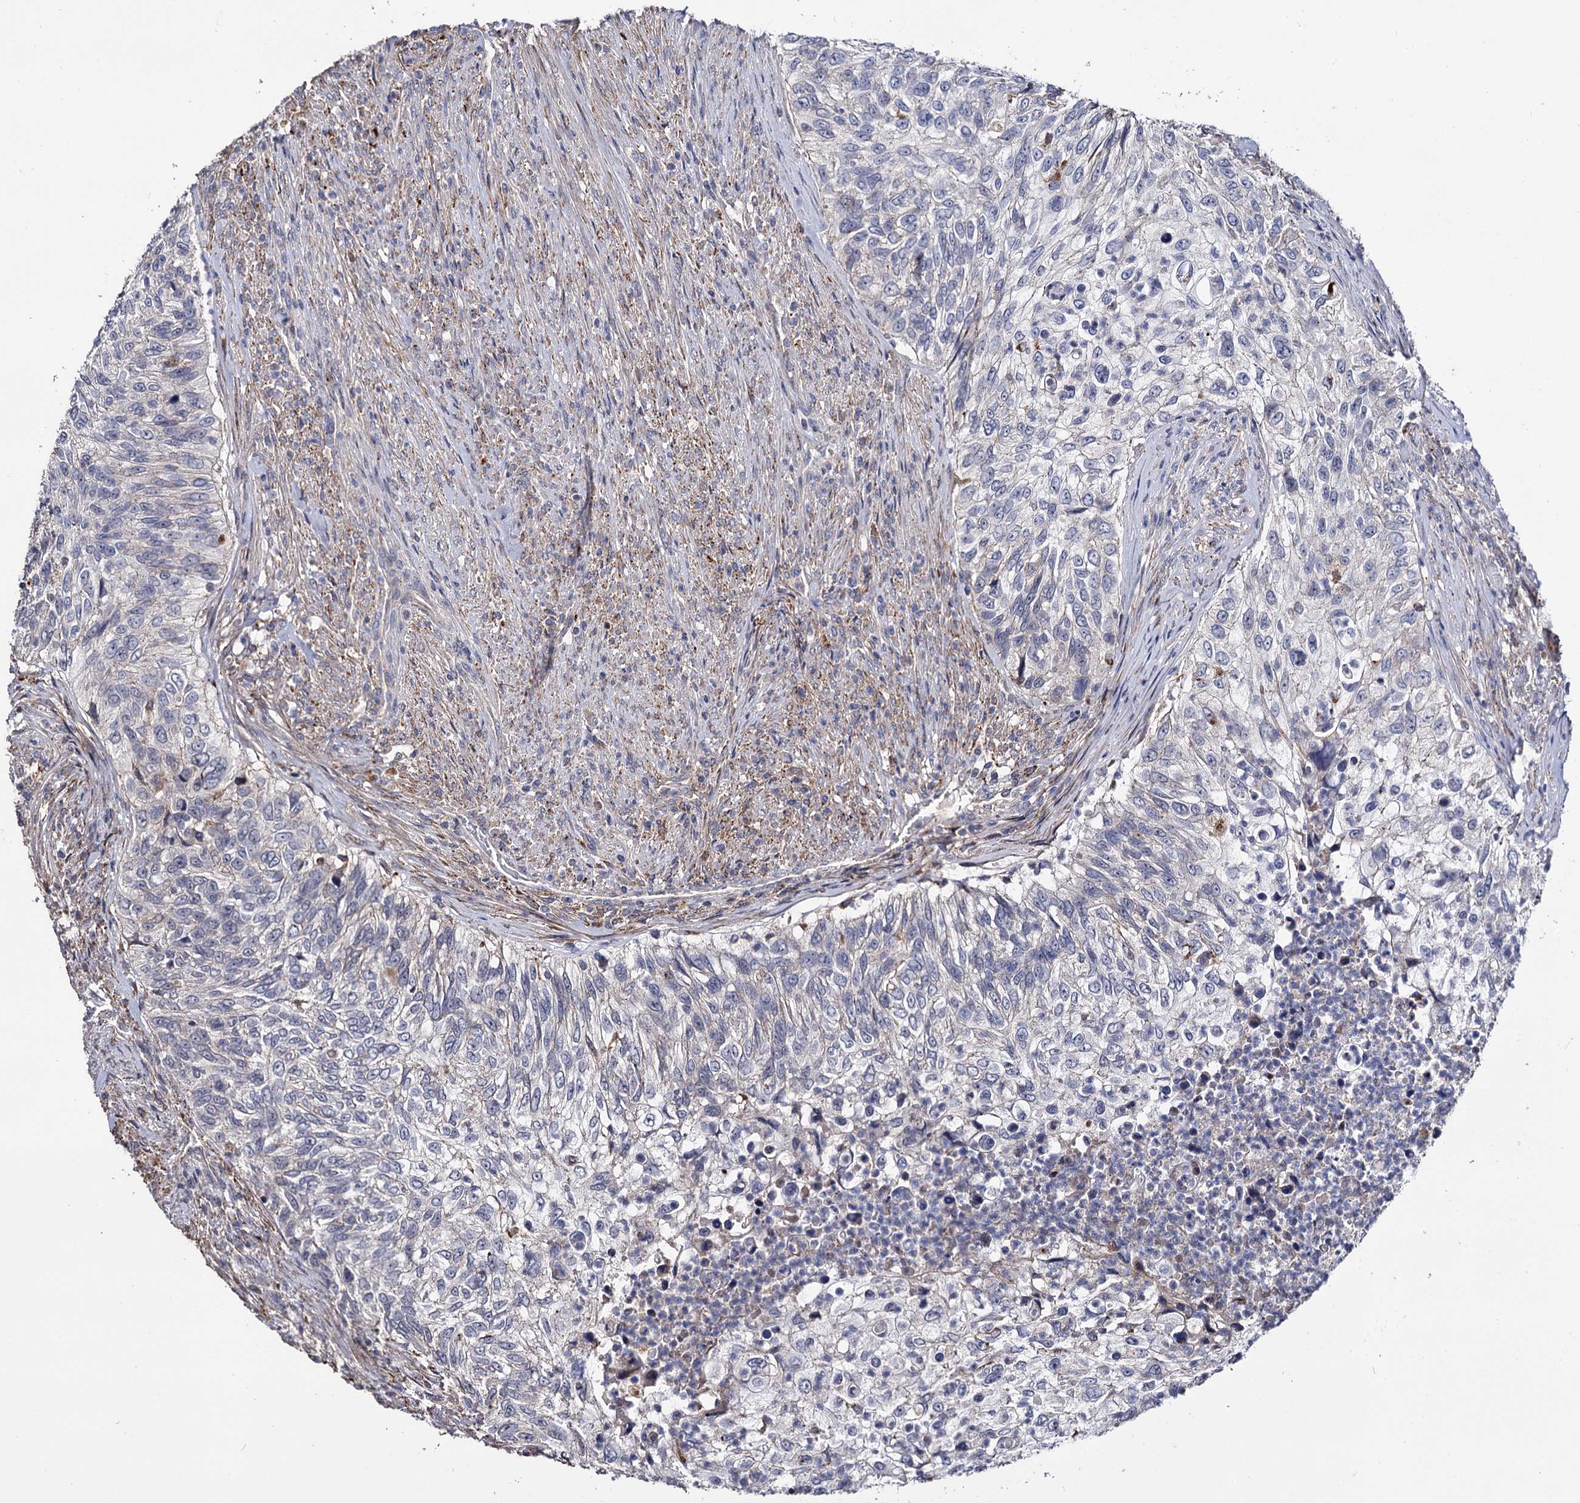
{"staining": {"intensity": "negative", "quantity": "none", "location": "none"}, "tissue": "urothelial cancer", "cell_type": "Tumor cells", "image_type": "cancer", "snomed": [{"axis": "morphology", "description": "Urothelial carcinoma, High grade"}, {"axis": "topography", "description": "Urinary bladder"}], "caption": "Immunohistochemistry (IHC) of human urothelial cancer demonstrates no expression in tumor cells.", "gene": "MICAL2", "patient": {"sex": "female", "age": 60}}